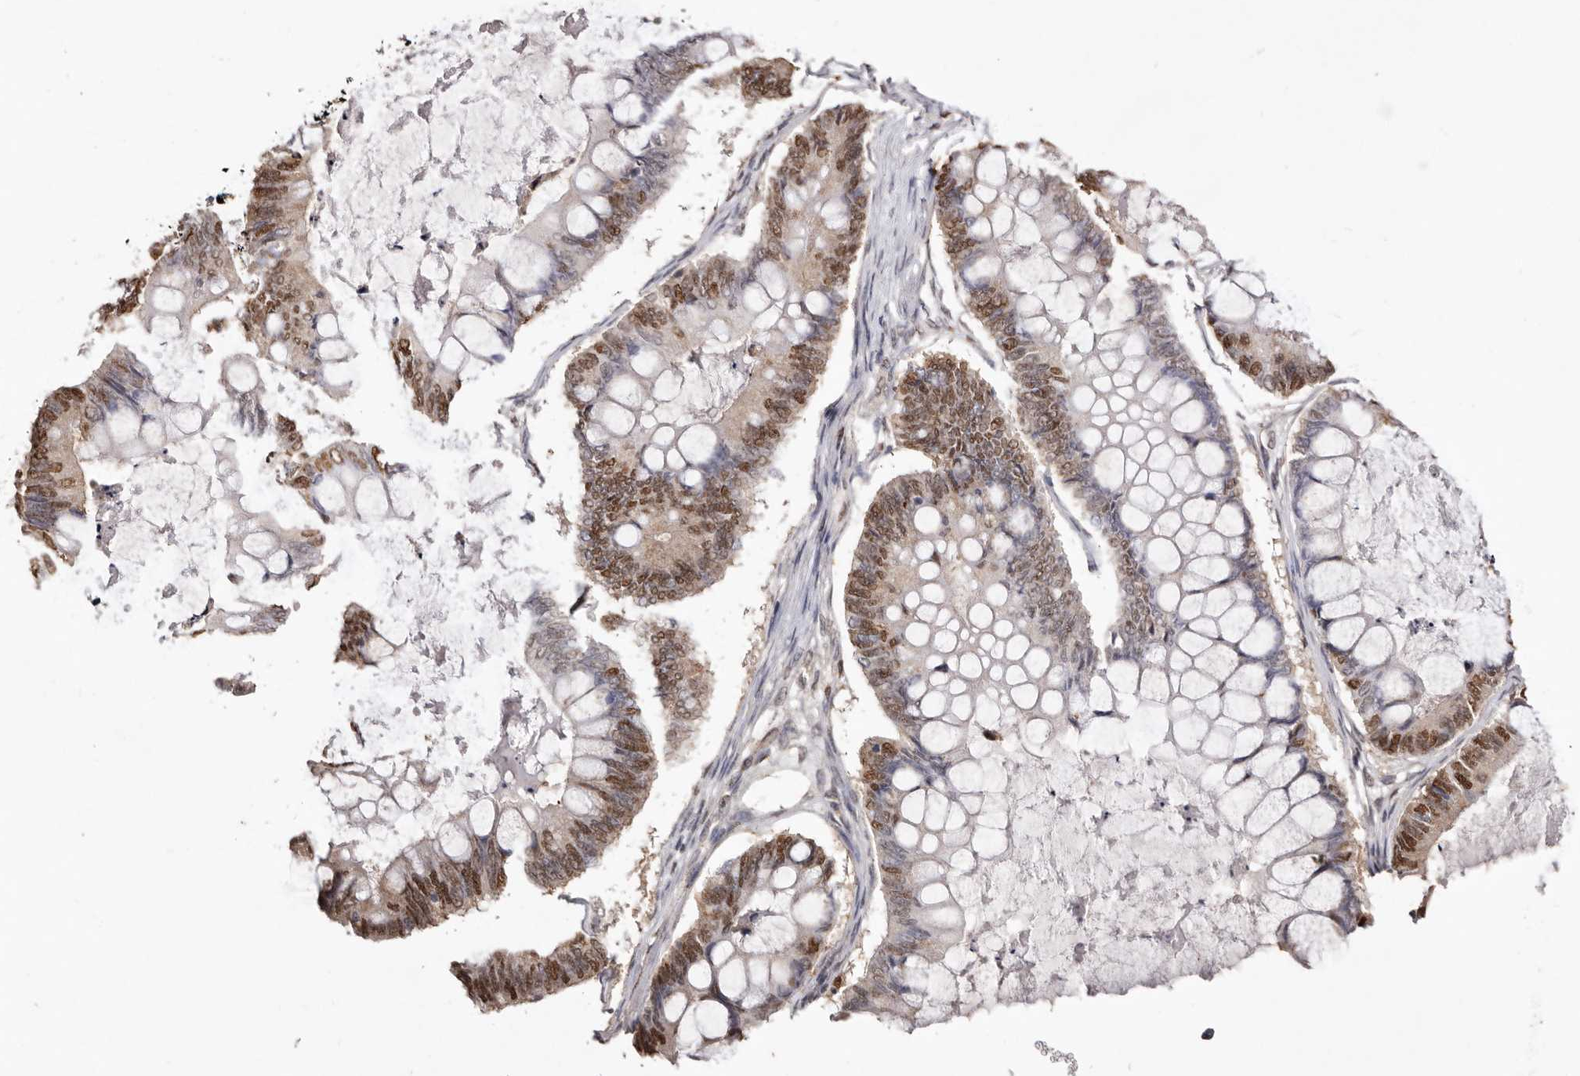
{"staining": {"intensity": "moderate", "quantity": ">75%", "location": "nuclear"}, "tissue": "ovarian cancer", "cell_type": "Tumor cells", "image_type": "cancer", "snomed": [{"axis": "morphology", "description": "Cystadenocarcinoma, mucinous, NOS"}, {"axis": "topography", "description": "Ovary"}], "caption": "Human mucinous cystadenocarcinoma (ovarian) stained with a protein marker shows moderate staining in tumor cells.", "gene": "NOTCH1", "patient": {"sex": "female", "age": 61}}